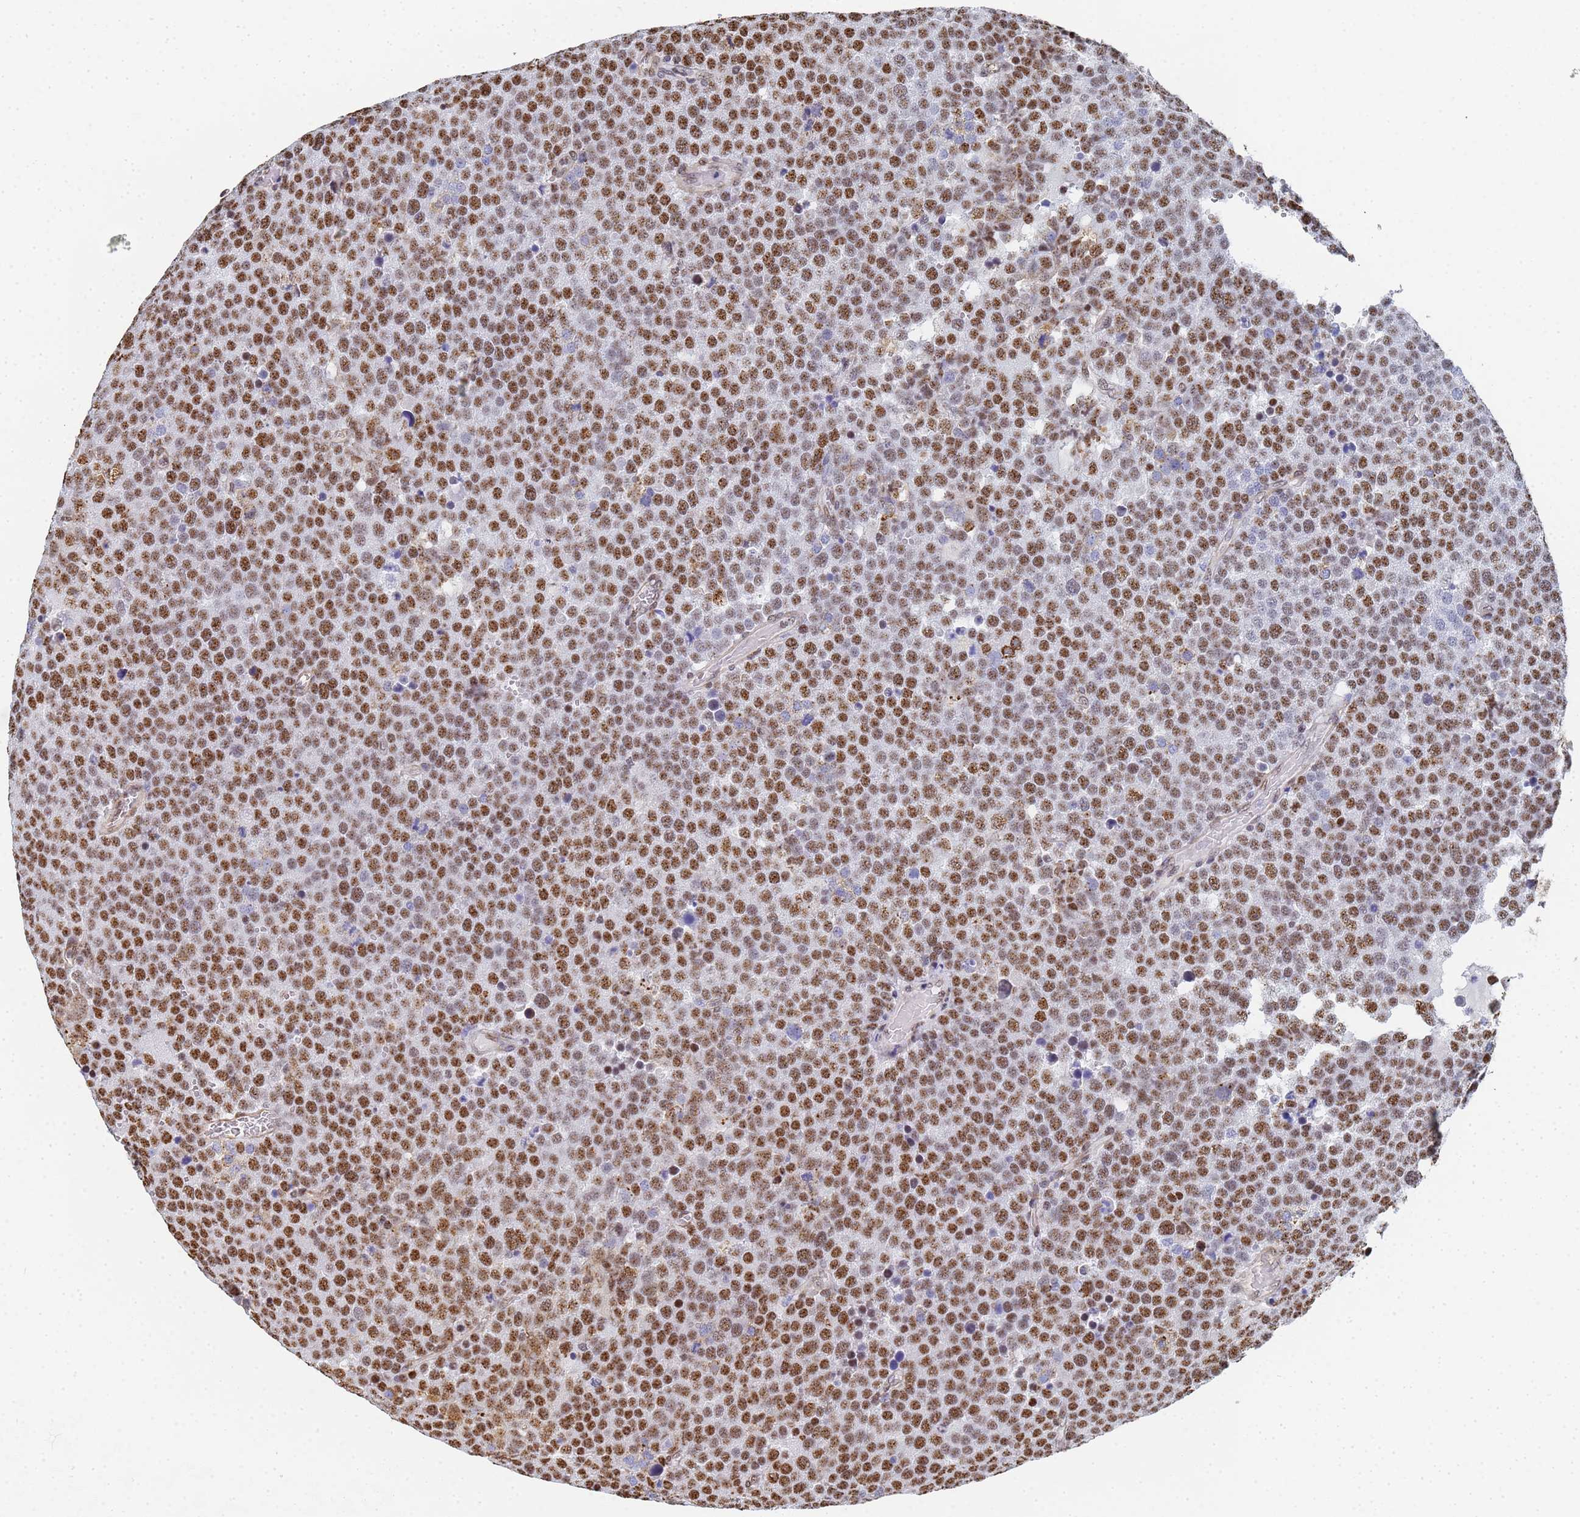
{"staining": {"intensity": "moderate", "quantity": ">75%", "location": "nuclear"}, "tissue": "testis cancer", "cell_type": "Tumor cells", "image_type": "cancer", "snomed": [{"axis": "morphology", "description": "Seminoma, NOS"}, {"axis": "topography", "description": "Testis"}], "caption": "Immunohistochemical staining of testis cancer exhibits medium levels of moderate nuclear staining in about >75% of tumor cells. (DAB IHC, brown staining for protein, blue staining for nuclei).", "gene": "PRRT4", "patient": {"sex": "male", "age": 71}}